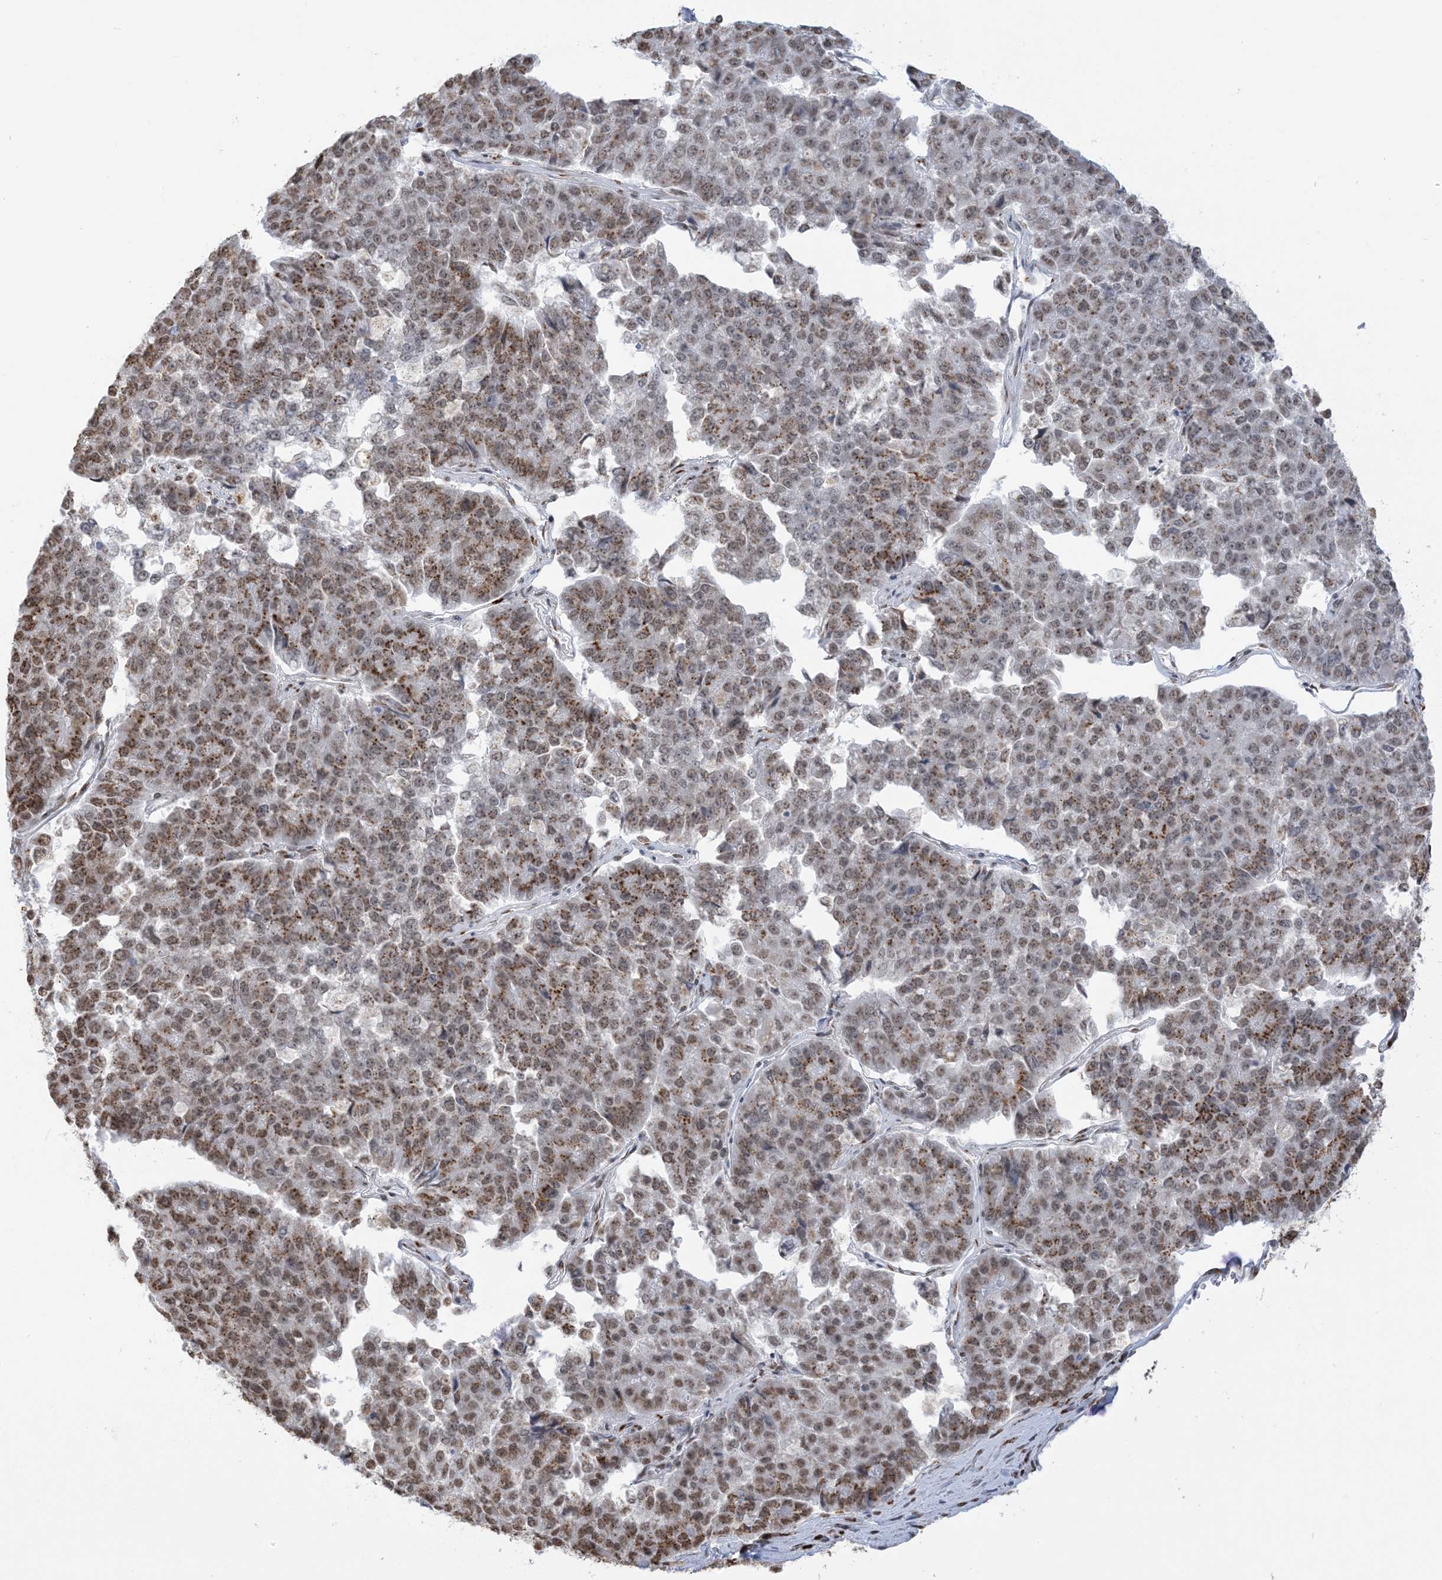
{"staining": {"intensity": "moderate", "quantity": ">75%", "location": "cytoplasmic/membranous,nuclear"}, "tissue": "pancreatic cancer", "cell_type": "Tumor cells", "image_type": "cancer", "snomed": [{"axis": "morphology", "description": "Adenocarcinoma, NOS"}, {"axis": "topography", "description": "Pancreas"}], "caption": "Pancreatic cancer stained with immunohistochemistry (IHC) demonstrates moderate cytoplasmic/membranous and nuclear staining in approximately >75% of tumor cells. The staining was performed using DAB (3,3'-diaminobenzidine), with brown indicating positive protein expression. Nuclei are stained blue with hematoxylin.", "gene": "GPR107", "patient": {"sex": "male", "age": 50}}